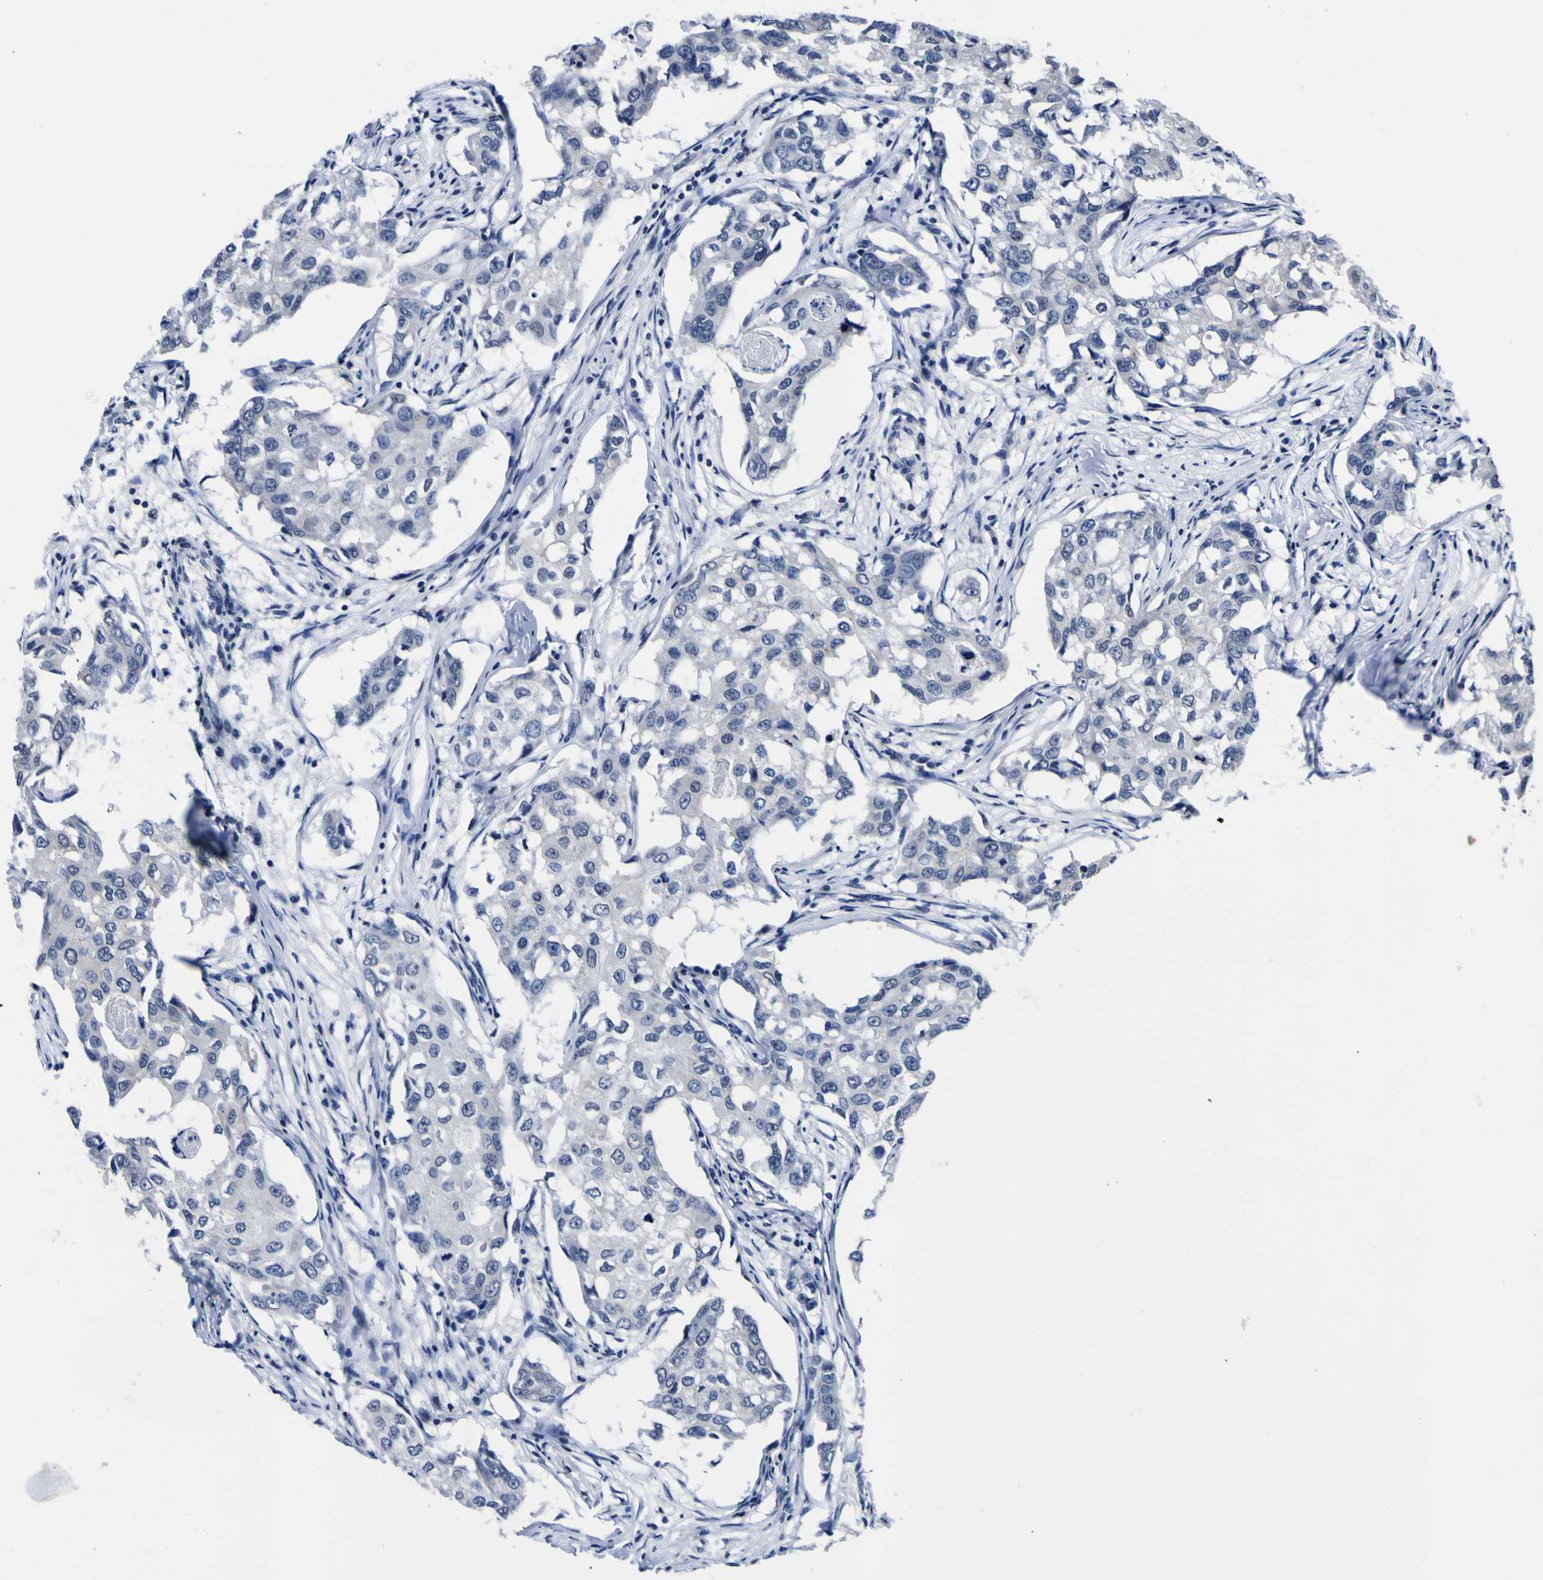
{"staining": {"intensity": "negative", "quantity": "none", "location": "none"}, "tissue": "breast cancer", "cell_type": "Tumor cells", "image_type": "cancer", "snomed": [{"axis": "morphology", "description": "Duct carcinoma"}, {"axis": "topography", "description": "Breast"}], "caption": "High power microscopy histopathology image of an IHC image of breast cancer (intraductal carcinoma), revealing no significant positivity in tumor cells. Nuclei are stained in blue.", "gene": "IGFLR1", "patient": {"sex": "female", "age": 27}}